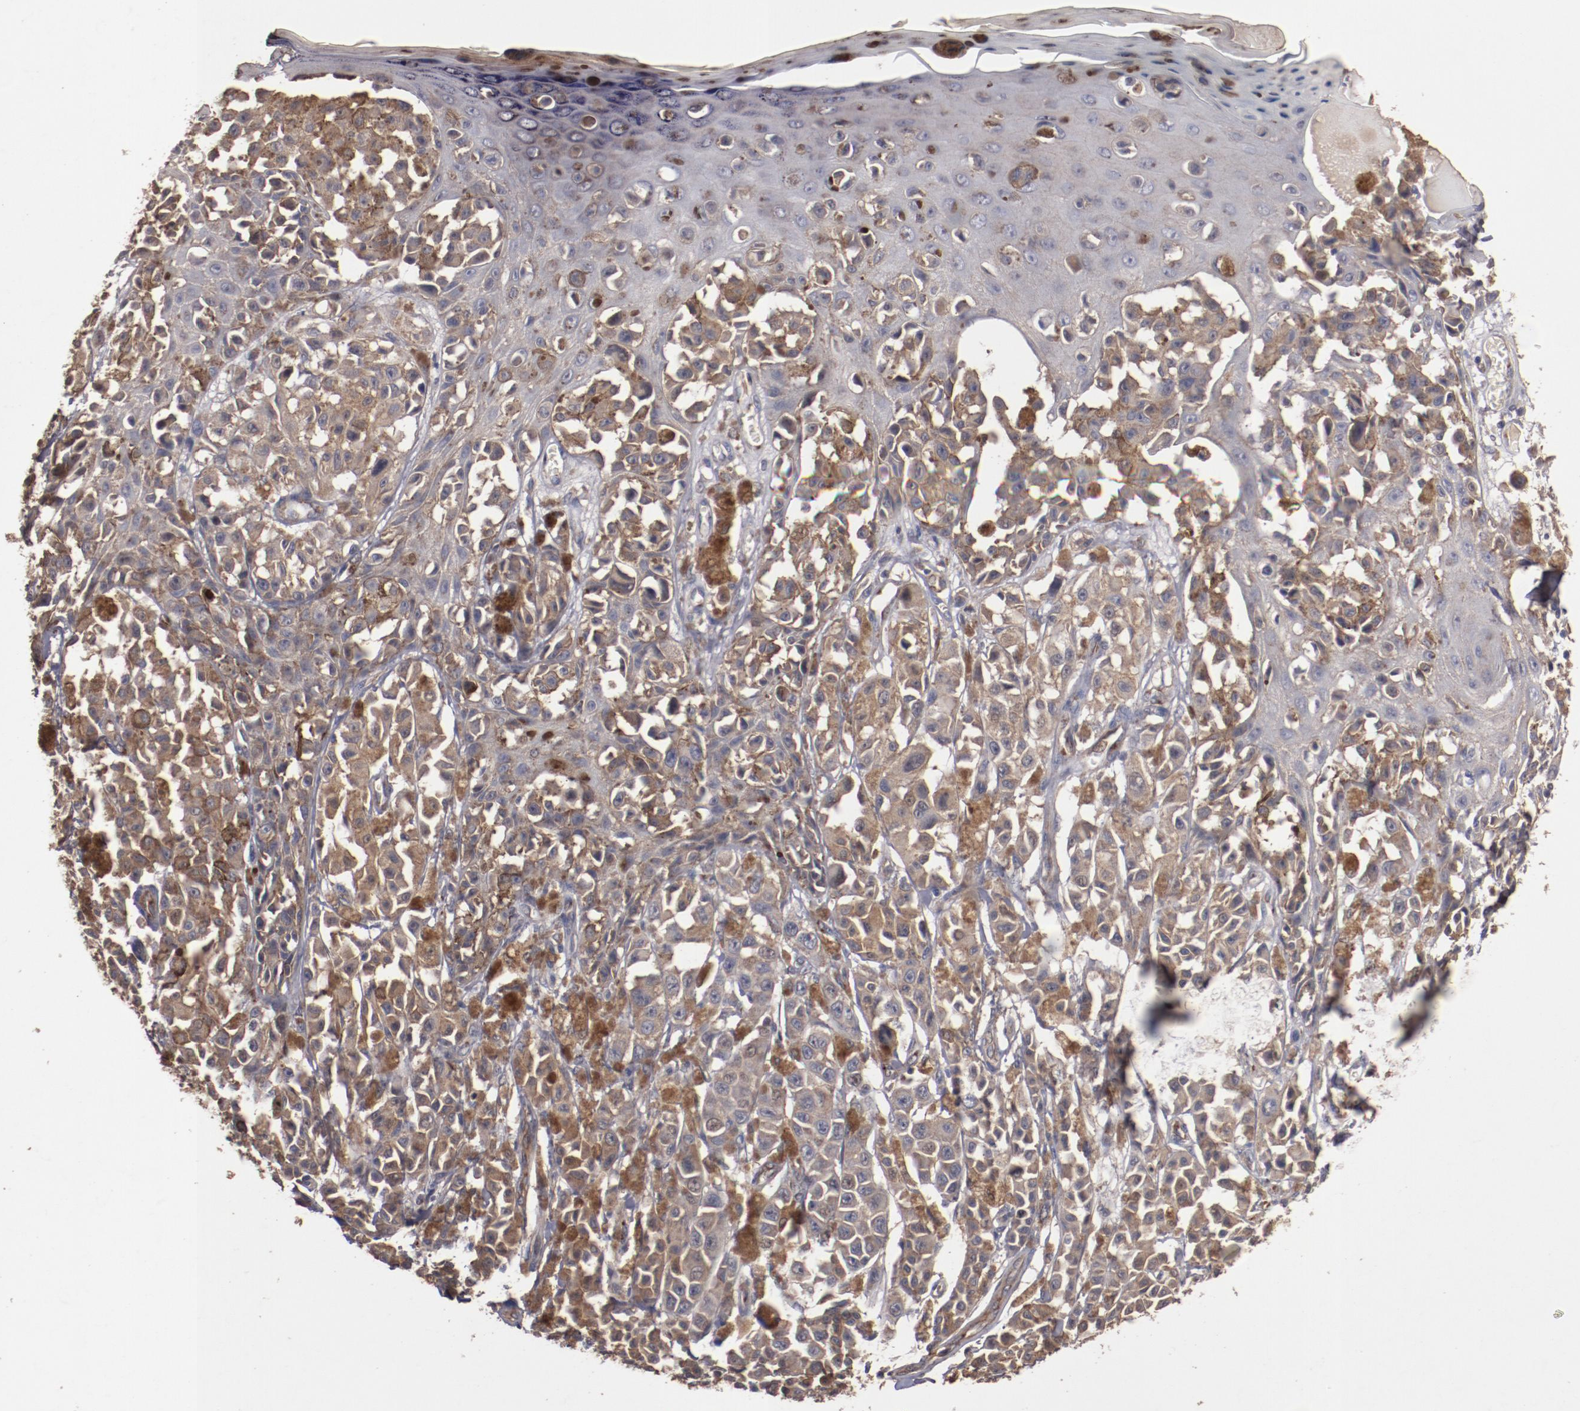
{"staining": {"intensity": "strong", "quantity": ">75%", "location": "cytoplasmic/membranous"}, "tissue": "melanoma", "cell_type": "Tumor cells", "image_type": "cancer", "snomed": [{"axis": "morphology", "description": "Malignant melanoma, NOS"}, {"axis": "topography", "description": "Skin"}], "caption": "IHC image of neoplastic tissue: human malignant melanoma stained using IHC reveals high levels of strong protein expression localized specifically in the cytoplasmic/membranous of tumor cells, appearing as a cytoplasmic/membranous brown color.", "gene": "DIPK2B", "patient": {"sex": "female", "age": 38}}